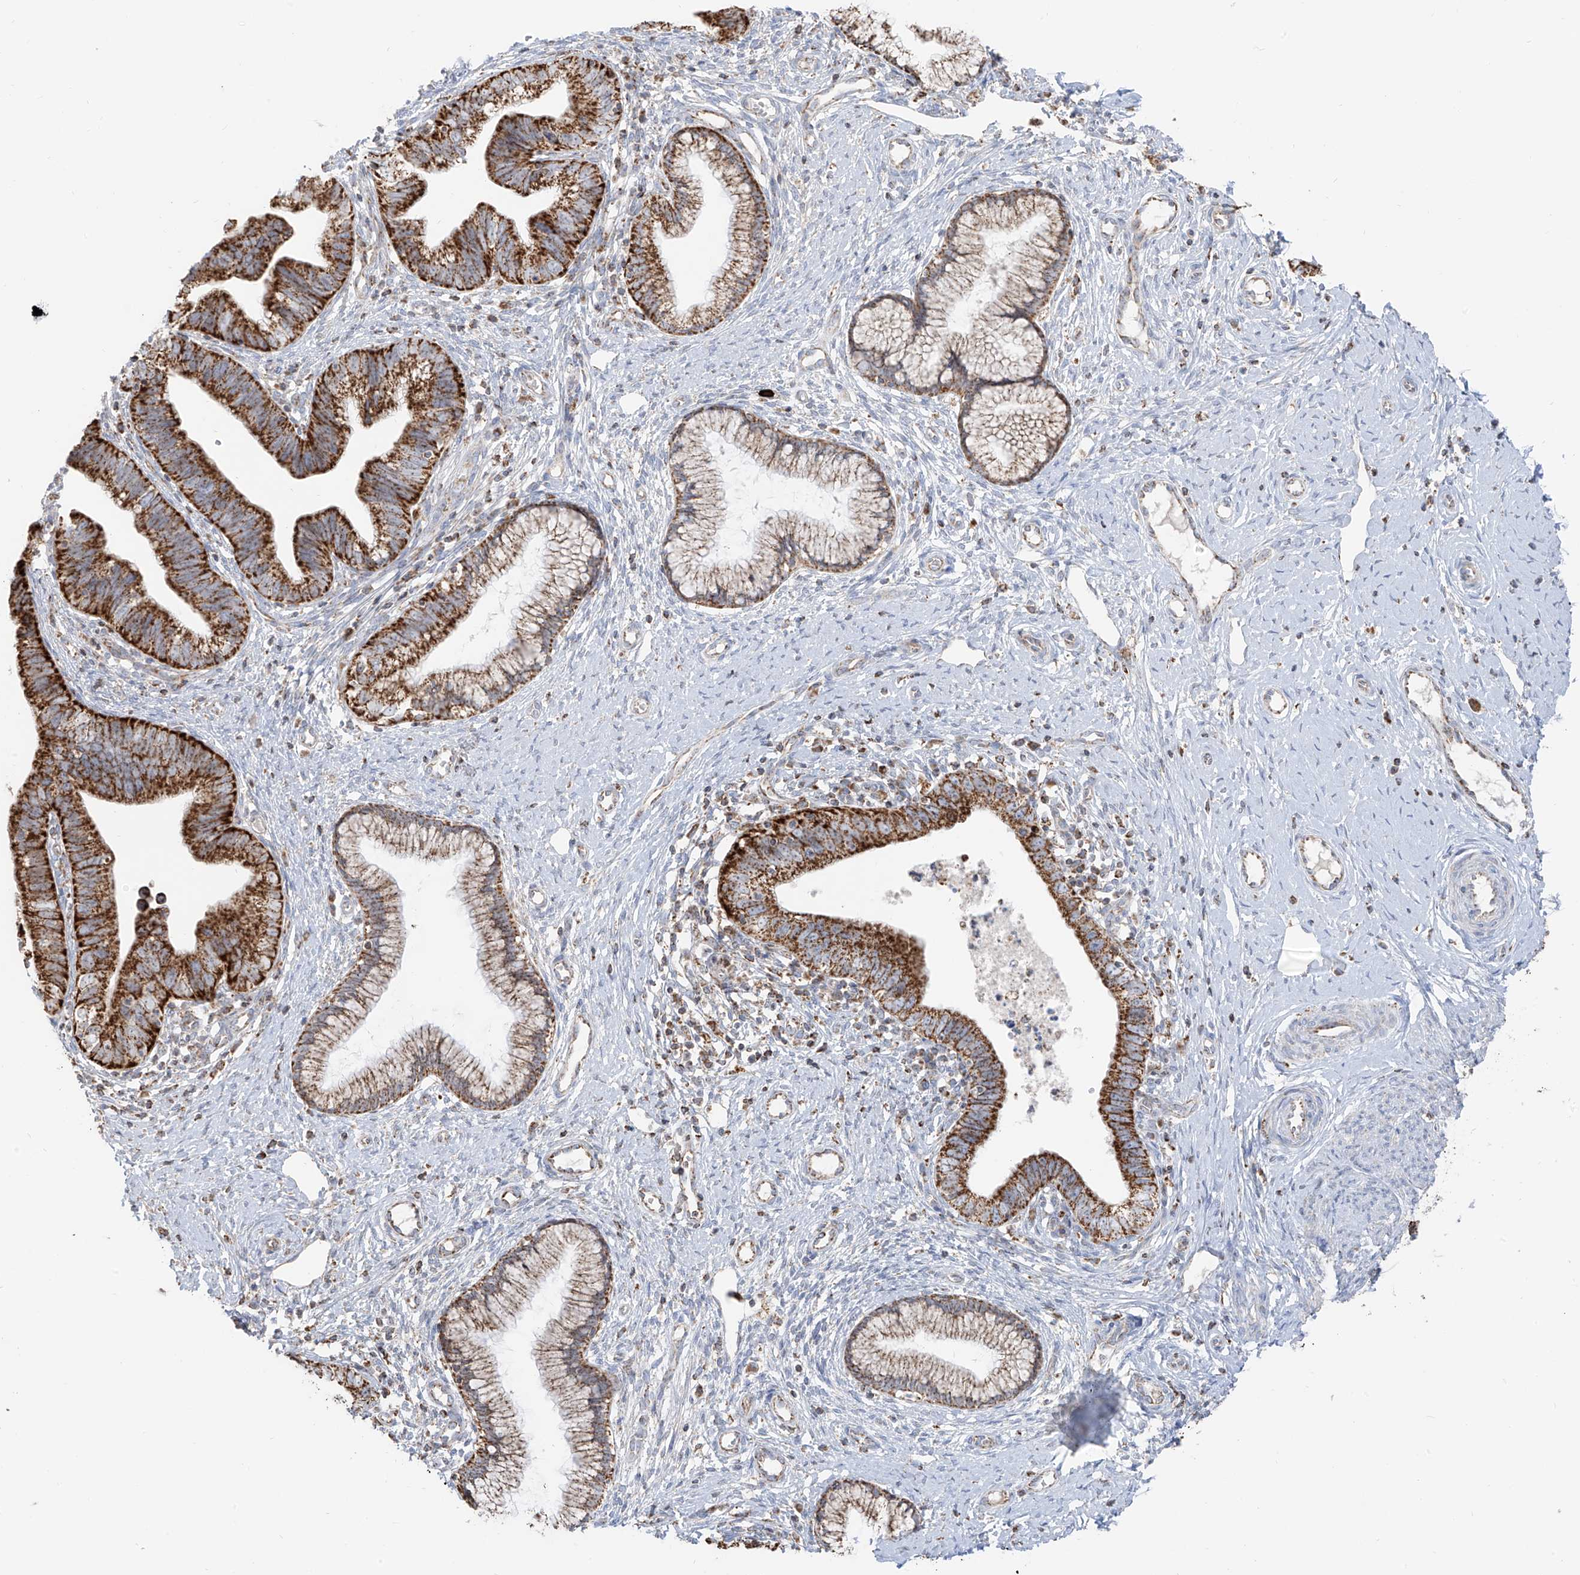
{"staining": {"intensity": "strong", "quantity": ">75%", "location": "cytoplasmic/membranous"}, "tissue": "cervical cancer", "cell_type": "Tumor cells", "image_type": "cancer", "snomed": [{"axis": "morphology", "description": "Adenocarcinoma, NOS"}, {"axis": "topography", "description": "Cervix"}], "caption": "IHC image of neoplastic tissue: human adenocarcinoma (cervical) stained using immunohistochemistry (IHC) reveals high levels of strong protein expression localized specifically in the cytoplasmic/membranous of tumor cells, appearing as a cytoplasmic/membranous brown color.", "gene": "ETHE1", "patient": {"sex": "female", "age": 36}}